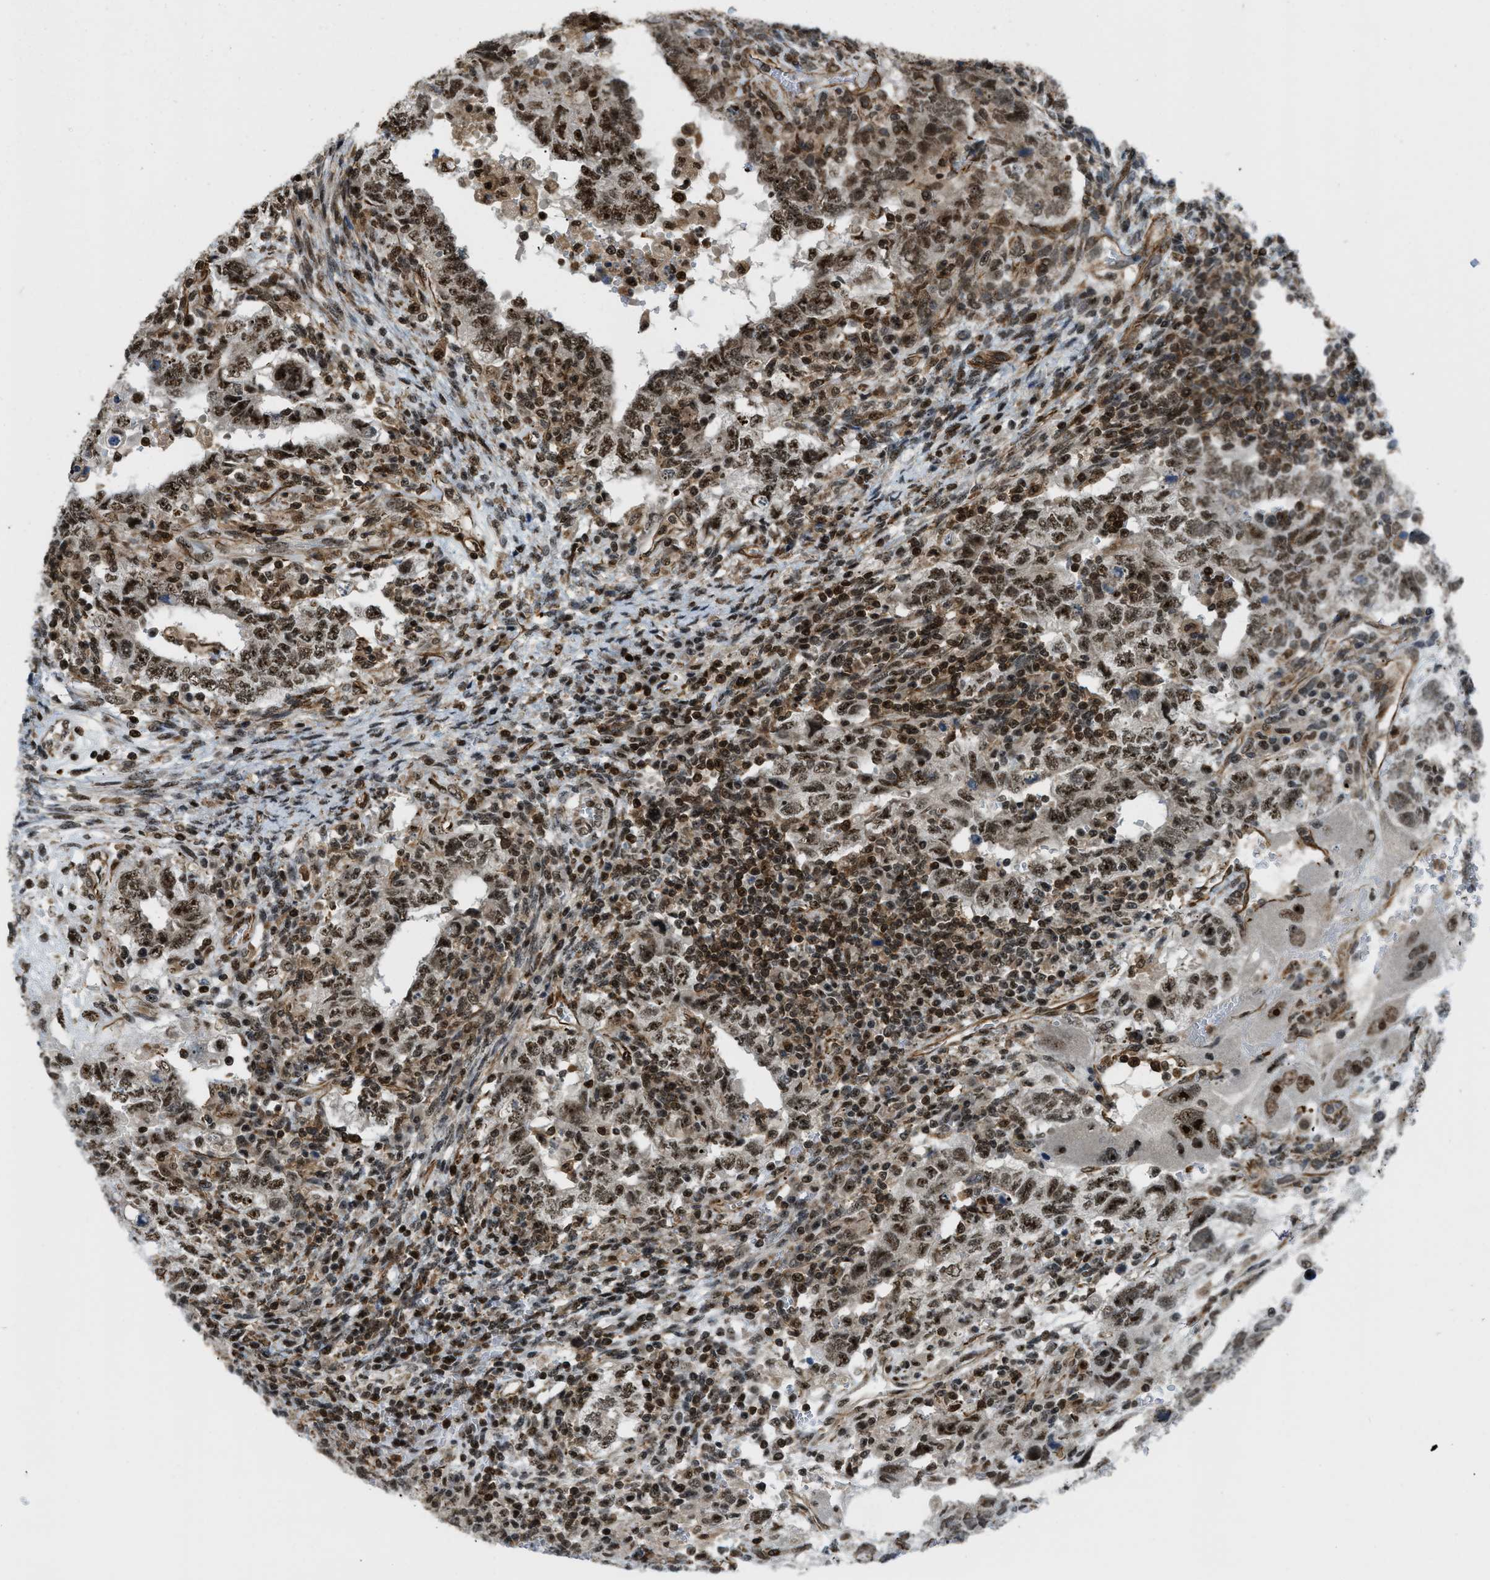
{"staining": {"intensity": "moderate", "quantity": ">75%", "location": "nuclear"}, "tissue": "testis cancer", "cell_type": "Tumor cells", "image_type": "cancer", "snomed": [{"axis": "morphology", "description": "Carcinoma, Embryonal, NOS"}, {"axis": "topography", "description": "Testis"}], "caption": "Brown immunohistochemical staining in testis cancer (embryonal carcinoma) displays moderate nuclear positivity in about >75% of tumor cells.", "gene": "E2F1", "patient": {"sex": "male", "age": 26}}